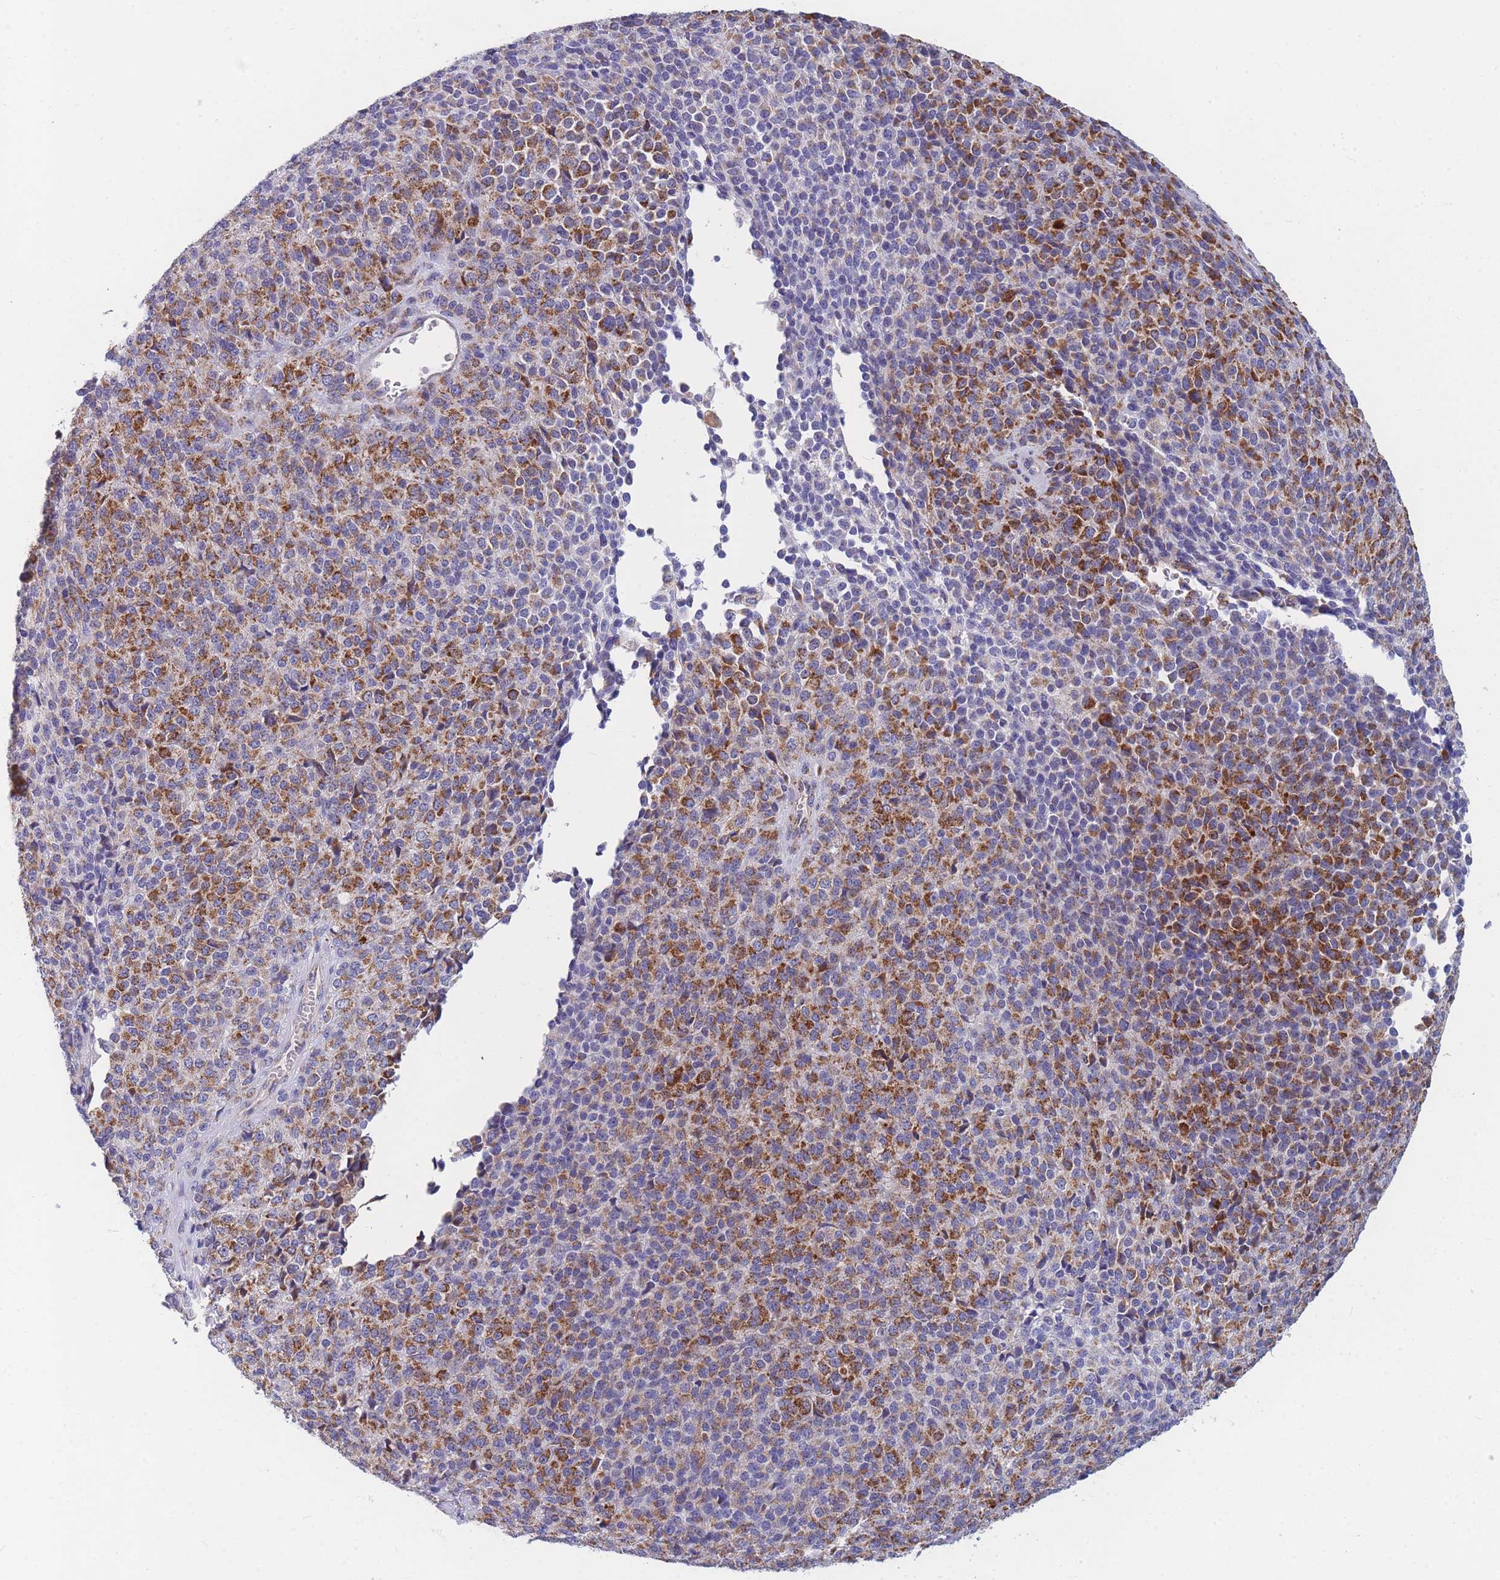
{"staining": {"intensity": "strong", "quantity": "25%-75%", "location": "cytoplasmic/membranous"}, "tissue": "melanoma", "cell_type": "Tumor cells", "image_type": "cancer", "snomed": [{"axis": "morphology", "description": "Malignant melanoma, Metastatic site"}, {"axis": "topography", "description": "Brain"}], "caption": "An immunohistochemistry (IHC) histopathology image of neoplastic tissue is shown. Protein staining in brown shows strong cytoplasmic/membranous positivity in malignant melanoma (metastatic site) within tumor cells.", "gene": "MRPS11", "patient": {"sex": "female", "age": 56}}